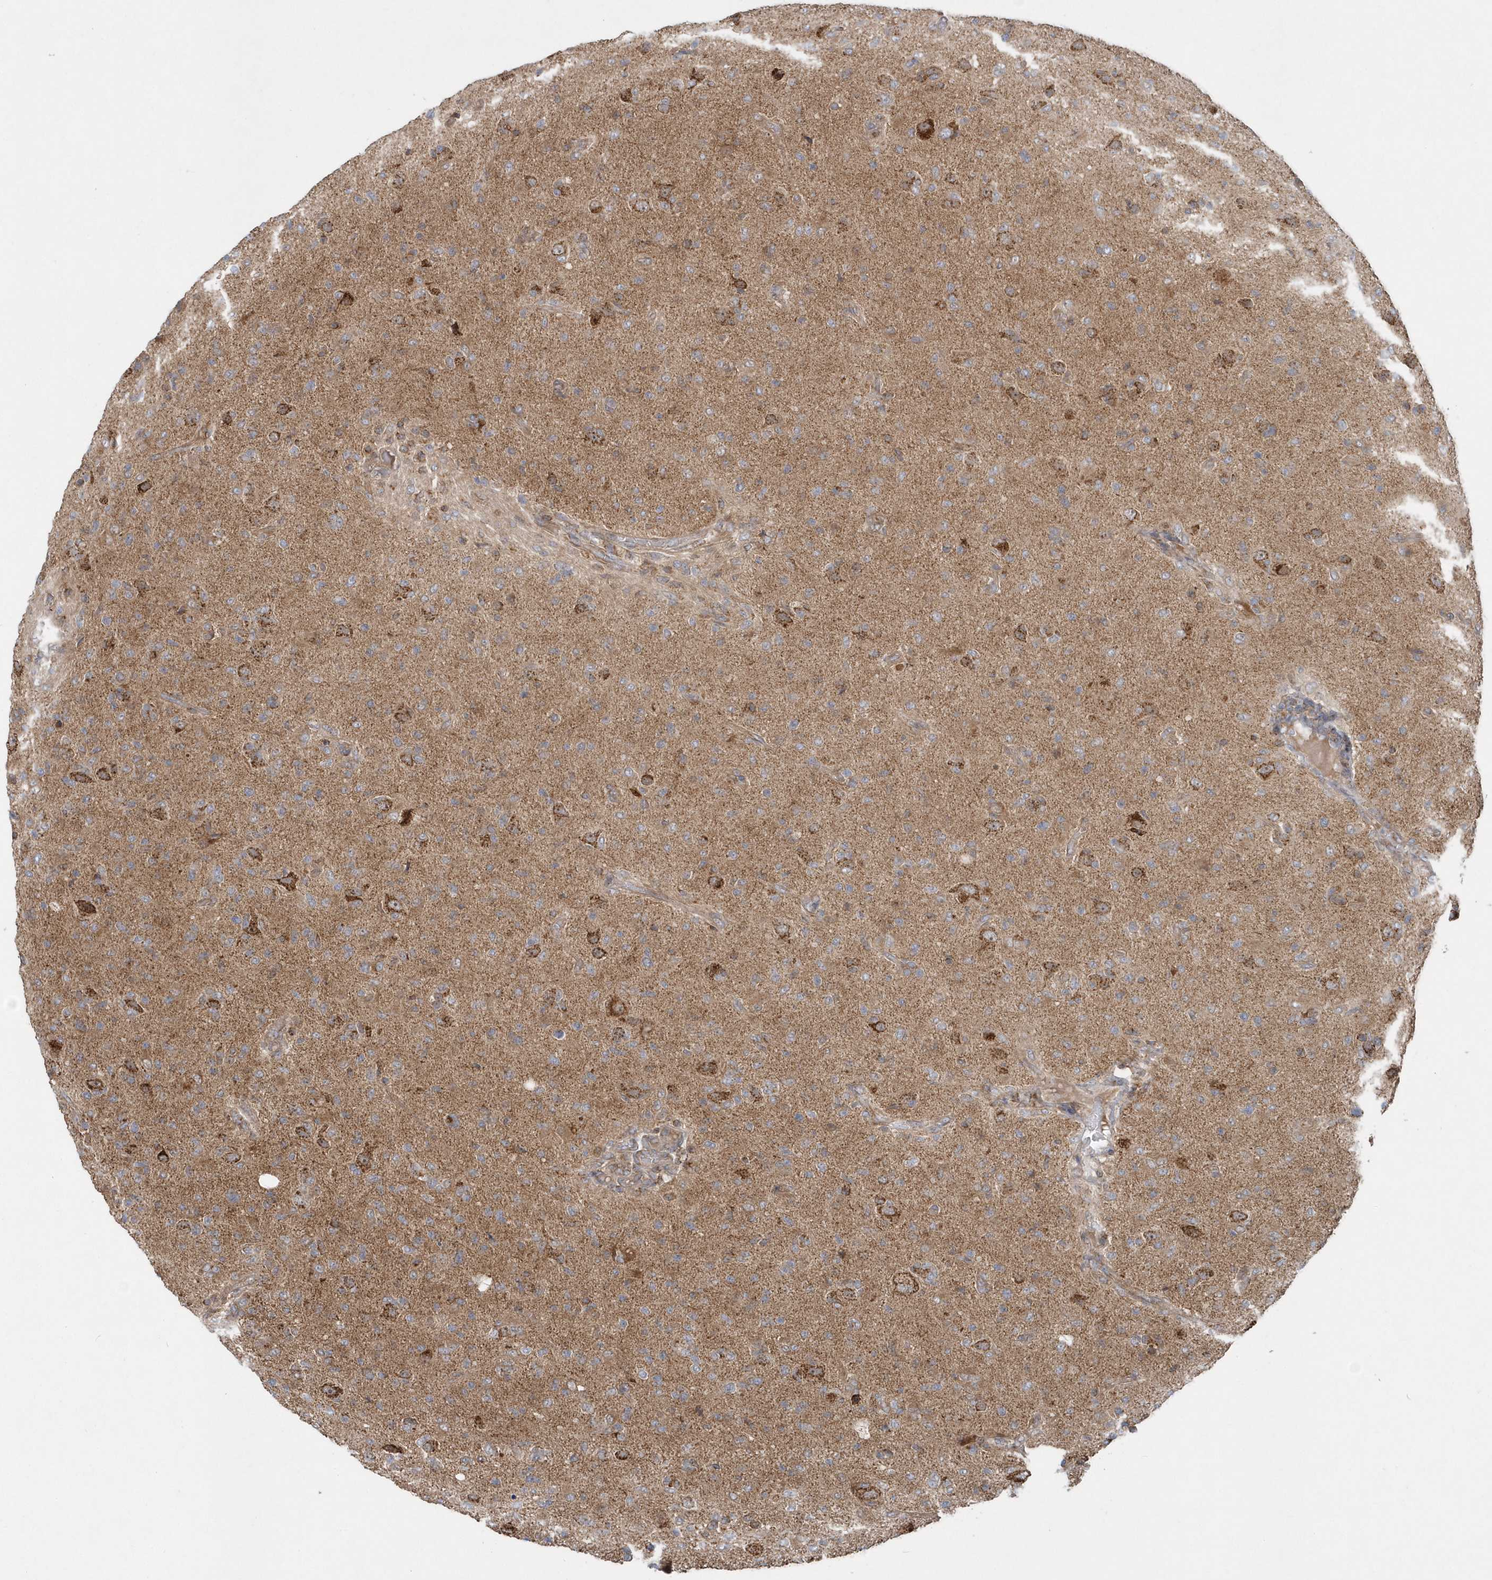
{"staining": {"intensity": "weak", "quantity": "25%-75%", "location": "cytoplasmic/membranous"}, "tissue": "glioma", "cell_type": "Tumor cells", "image_type": "cancer", "snomed": [{"axis": "morphology", "description": "Glioma, malignant, High grade"}, {"axis": "topography", "description": "Brain"}], "caption": "Brown immunohistochemical staining in human malignant glioma (high-grade) displays weak cytoplasmic/membranous expression in approximately 25%-75% of tumor cells.", "gene": "PPP1R7", "patient": {"sex": "female", "age": 57}}